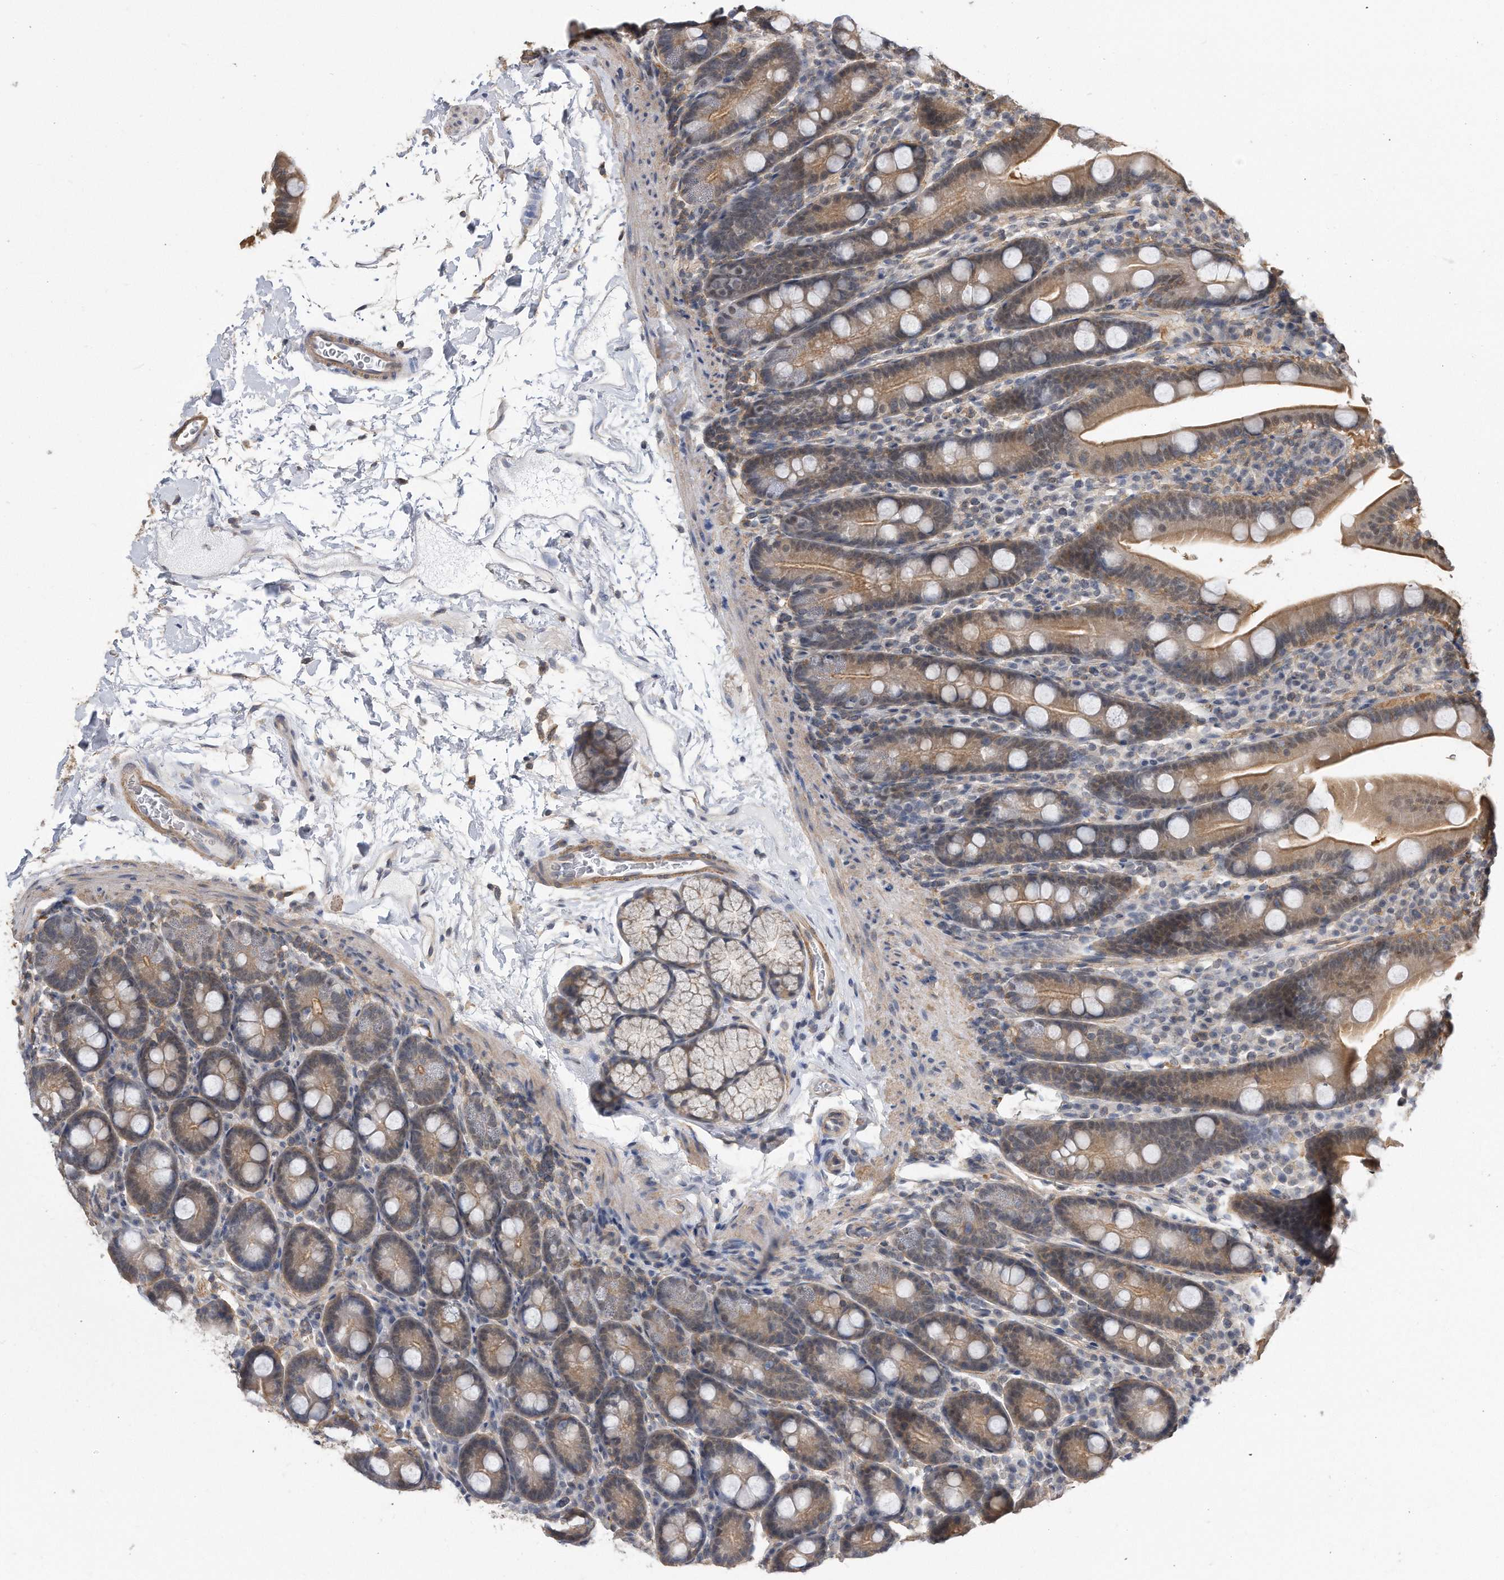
{"staining": {"intensity": "moderate", "quantity": ">75%", "location": "cytoplasmic/membranous"}, "tissue": "duodenum", "cell_type": "Glandular cells", "image_type": "normal", "snomed": [{"axis": "morphology", "description": "Normal tissue, NOS"}, {"axis": "topography", "description": "Duodenum"}], "caption": "Glandular cells show moderate cytoplasmic/membranous staining in about >75% of cells in benign duodenum.", "gene": "TCP1", "patient": {"sex": "male", "age": 35}}